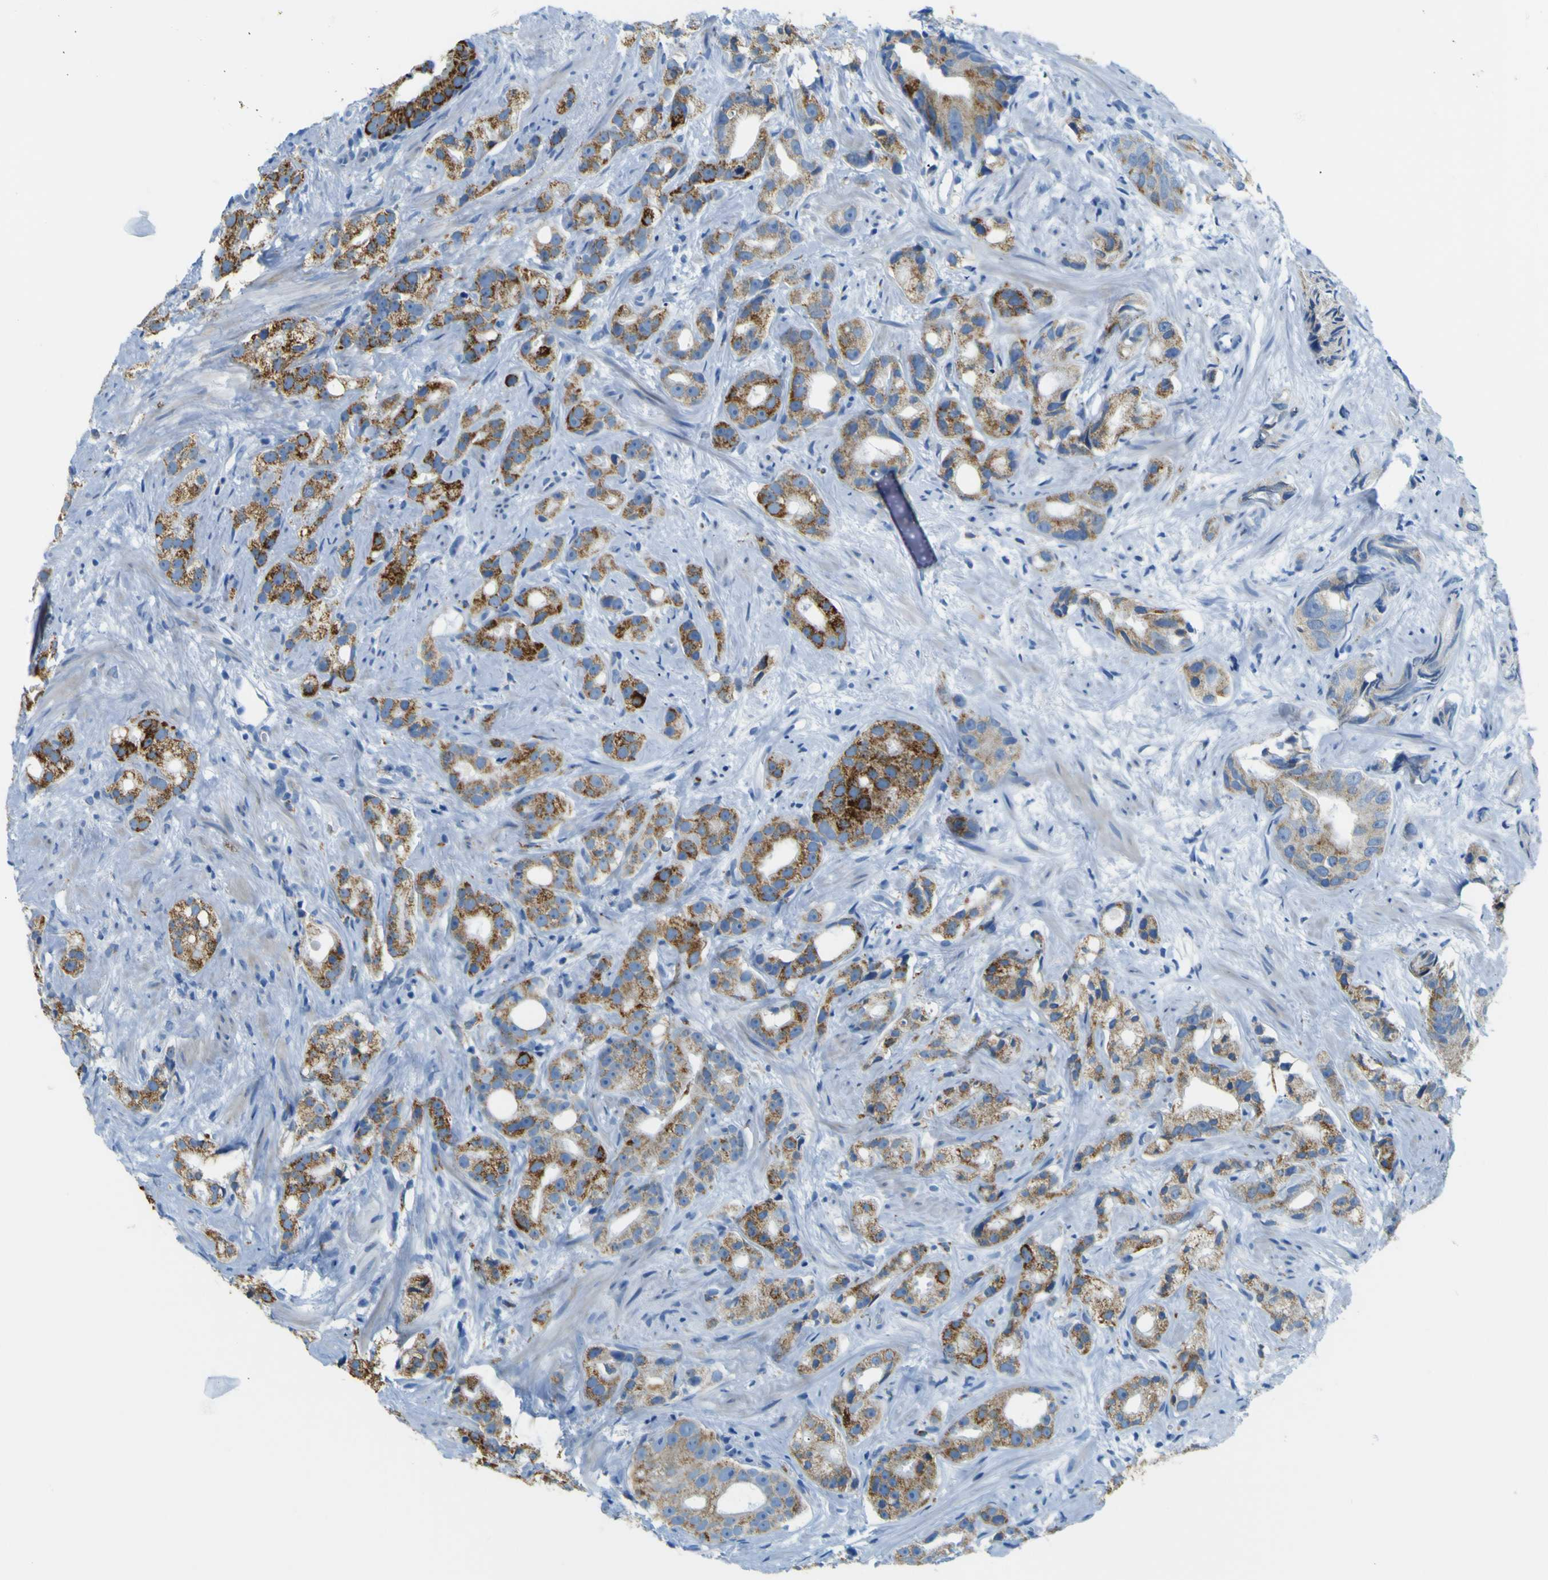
{"staining": {"intensity": "moderate", "quantity": ">75%", "location": "cytoplasmic/membranous"}, "tissue": "prostate cancer", "cell_type": "Tumor cells", "image_type": "cancer", "snomed": [{"axis": "morphology", "description": "Adenocarcinoma, Low grade"}, {"axis": "topography", "description": "Prostate"}], "caption": "A micrograph showing moderate cytoplasmic/membranous positivity in approximately >75% of tumor cells in prostate cancer, as visualized by brown immunohistochemical staining.", "gene": "ACSL1", "patient": {"sex": "male", "age": 89}}